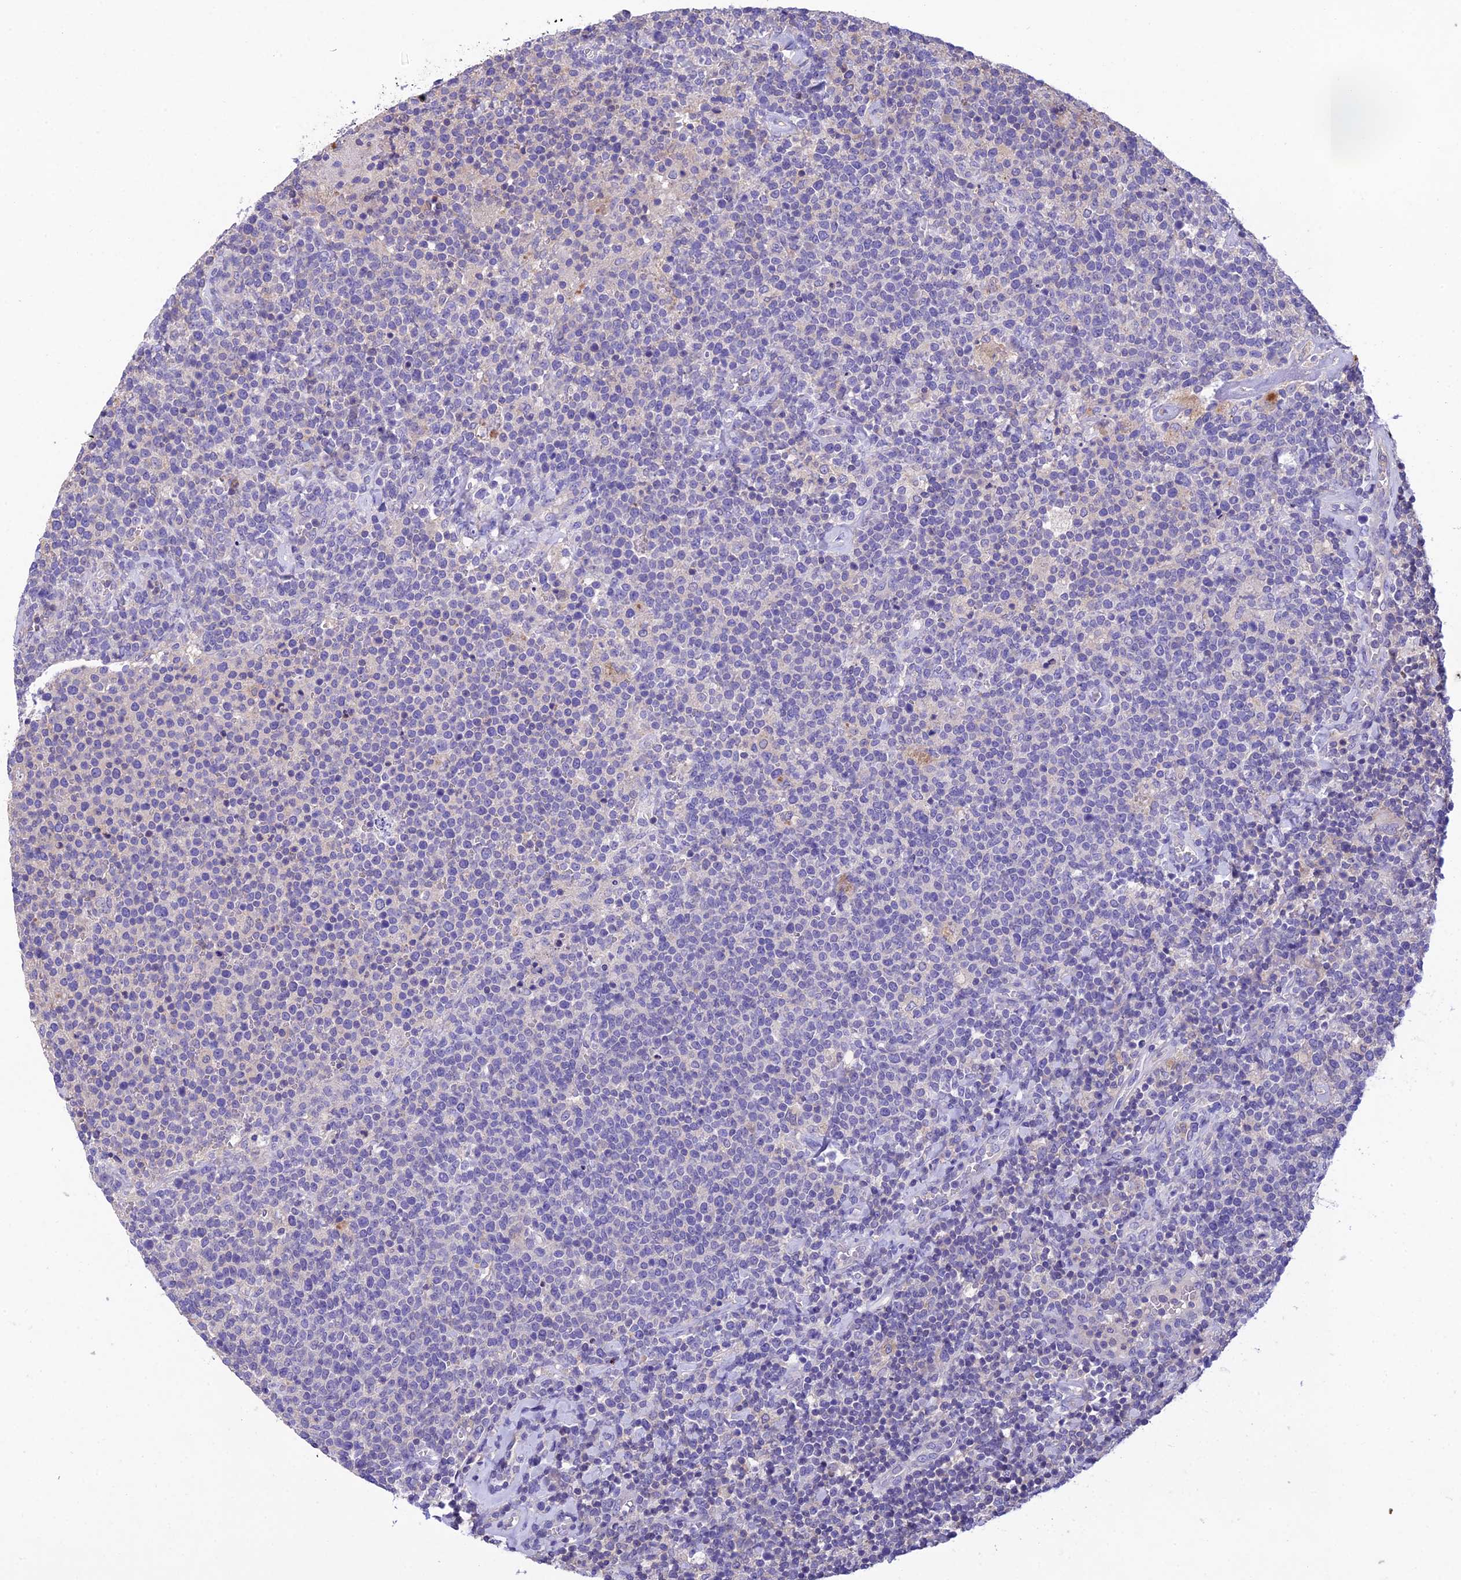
{"staining": {"intensity": "negative", "quantity": "none", "location": "none"}, "tissue": "lymphoma", "cell_type": "Tumor cells", "image_type": "cancer", "snomed": [{"axis": "morphology", "description": "Malignant lymphoma, non-Hodgkin's type, High grade"}, {"axis": "topography", "description": "Lymph node"}], "caption": "This is a micrograph of IHC staining of lymphoma, which shows no staining in tumor cells. (Immunohistochemistry, brightfield microscopy, high magnification).", "gene": "SNX24", "patient": {"sex": "male", "age": 61}}